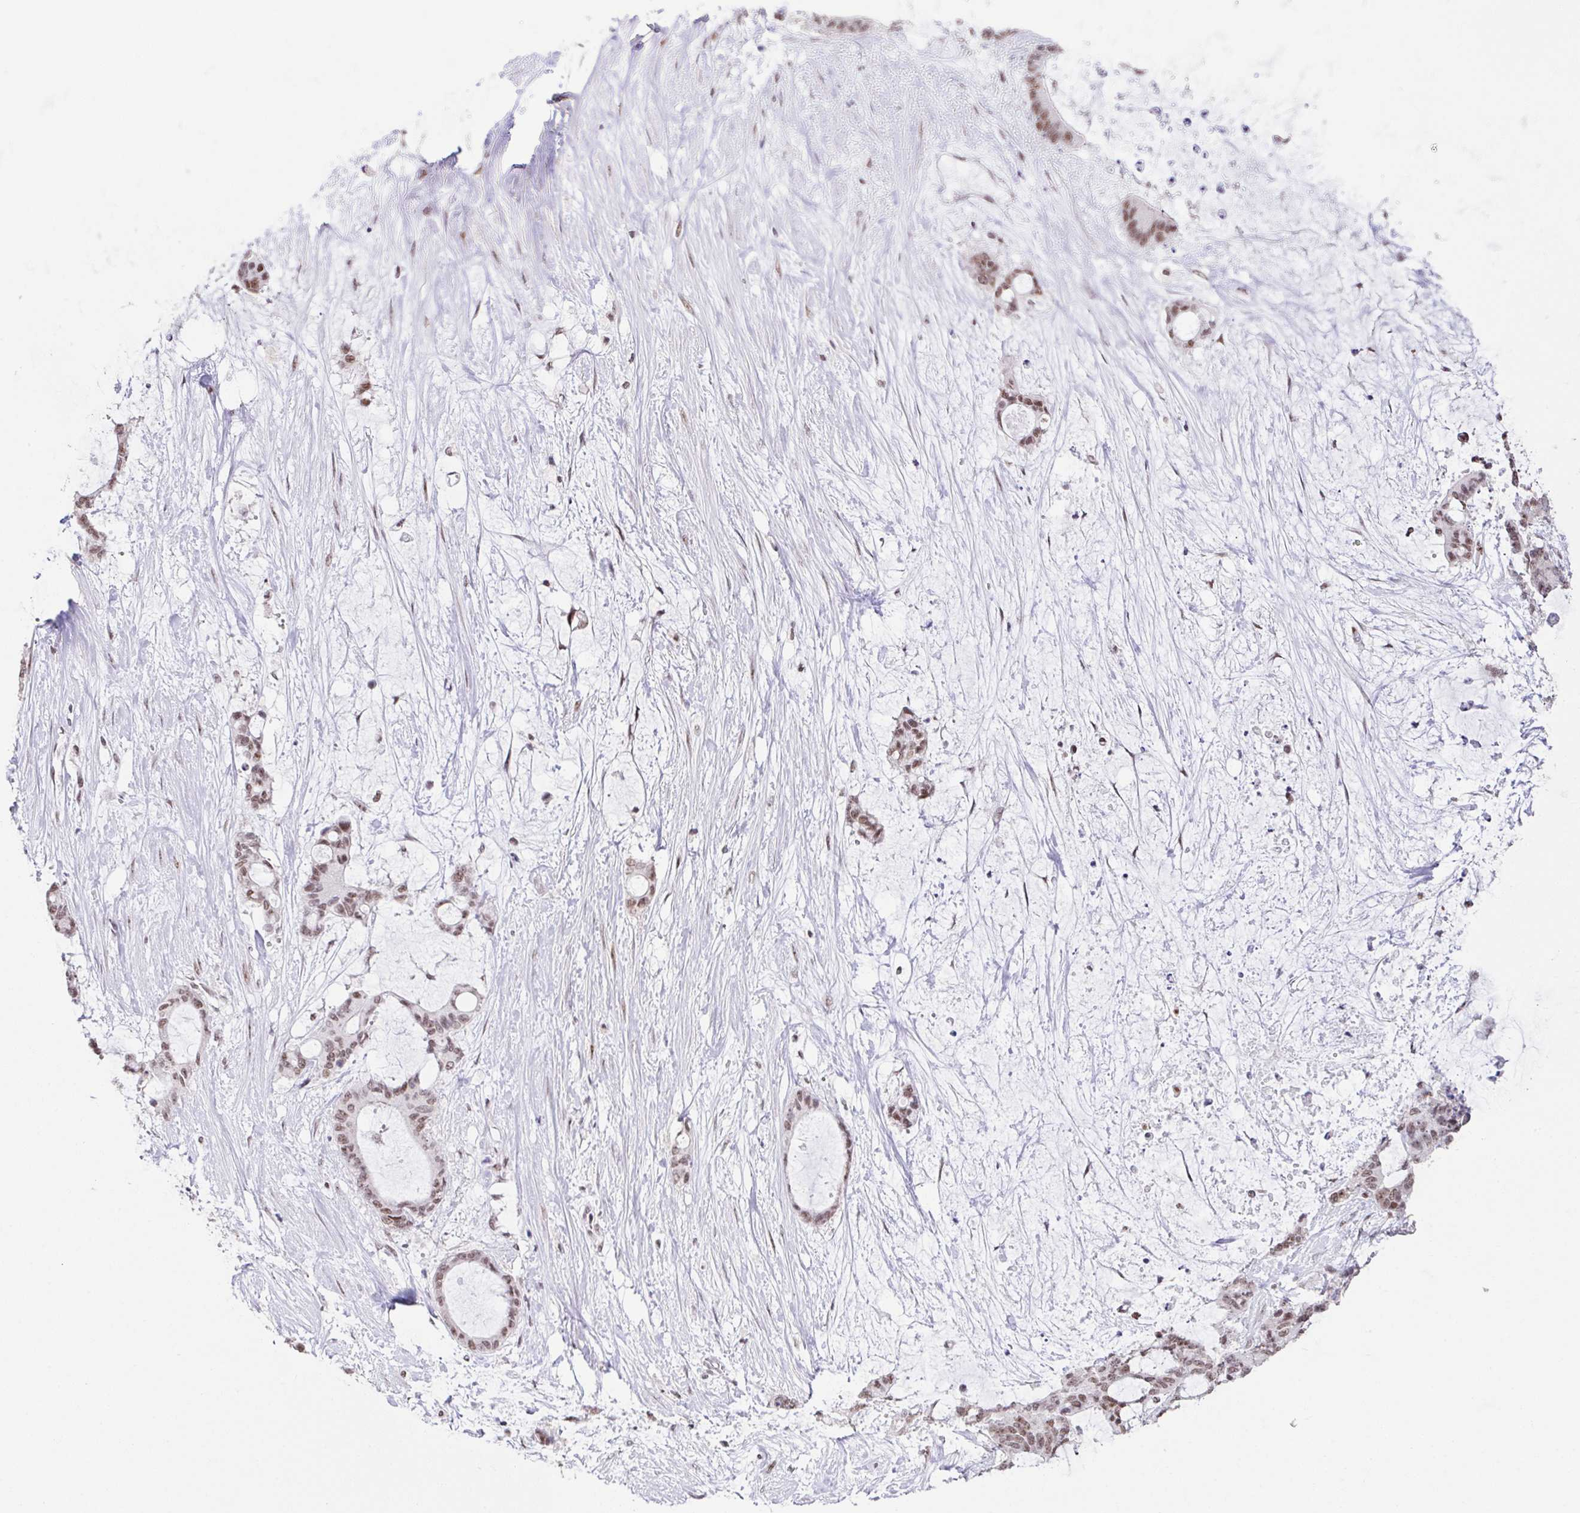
{"staining": {"intensity": "moderate", "quantity": ">75%", "location": "nuclear"}, "tissue": "liver cancer", "cell_type": "Tumor cells", "image_type": "cancer", "snomed": [{"axis": "morphology", "description": "Normal tissue, NOS"}, {"axis": "morphology", "description": "Cholangiocarcinoma"}, {"axis": "topography", "description": "Liver"}, {"axis": "topography", "description": "Peripheral nerve tissue"}], "caption": "Liver cancer stained with a brown dye displays moderate nuclear positive positivity in approximately >75% of tumor cells.", "gene": "ZNF800", "patient": {"sex": "female", "age": 73}}